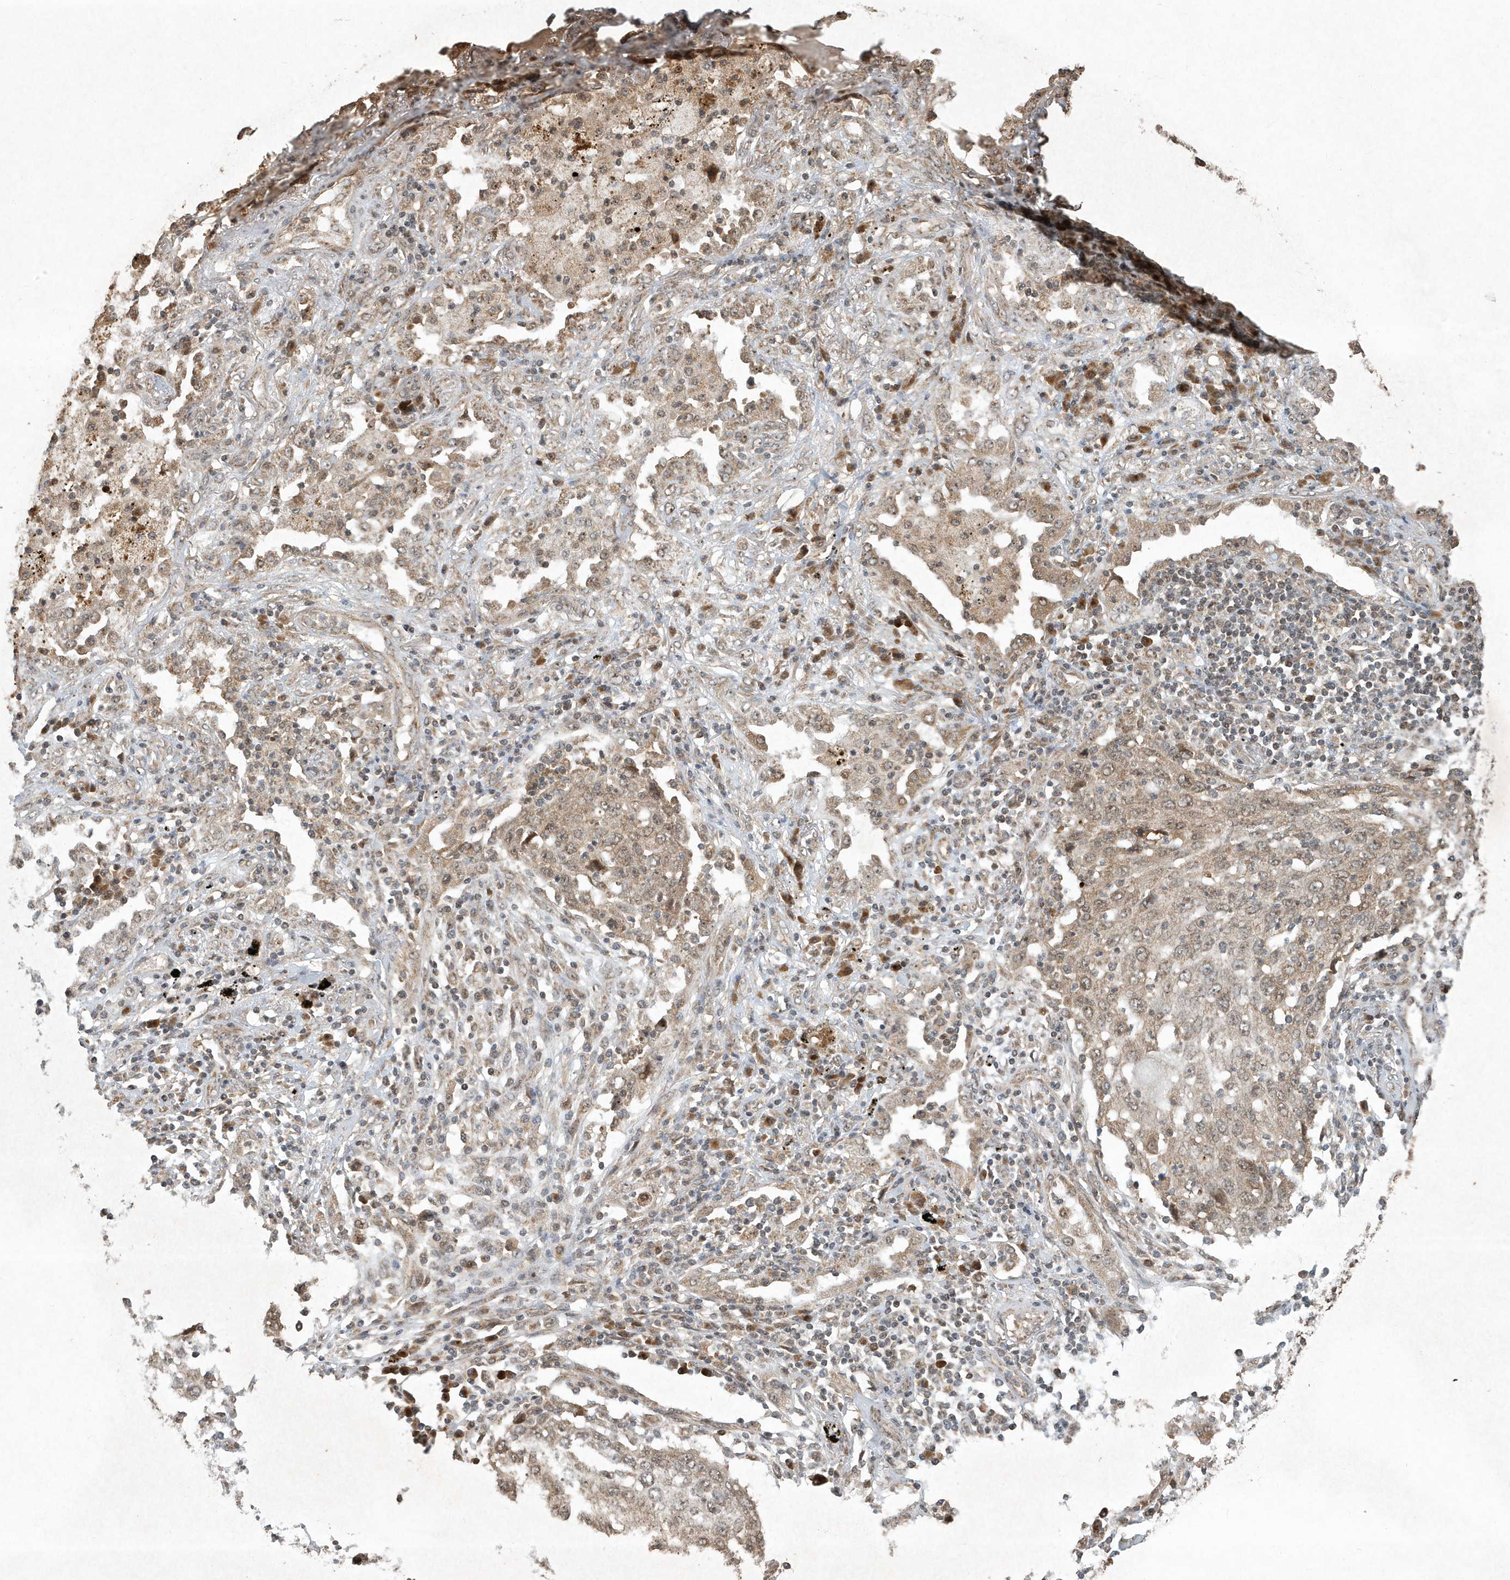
{"staining": {"intensity": "moderate", "quantity": ">75%", "location": "cytoplasmic/membranous,nuclear"}, "tissue": "lung cancer", "cell_type": "Tumor cells", "image_type": "cancer", "snomed": [{"axis": "morphology", "description": "Squamous cell carcinoma, NOS"}, {"axis": "topography", "description": "Lung"}], "caption": "Squamous cell carcinoma (lung) was stained to show a protein in brown. There is medium levels of moderate cytoplasmic/membranous and nuclear staining in about >75% of tumor cells. Ihc stains the protein of interest in brown and the nuclei are stained blue.", "gene": "ABCB9", "patient": {"sex": "female", "age": 63}}